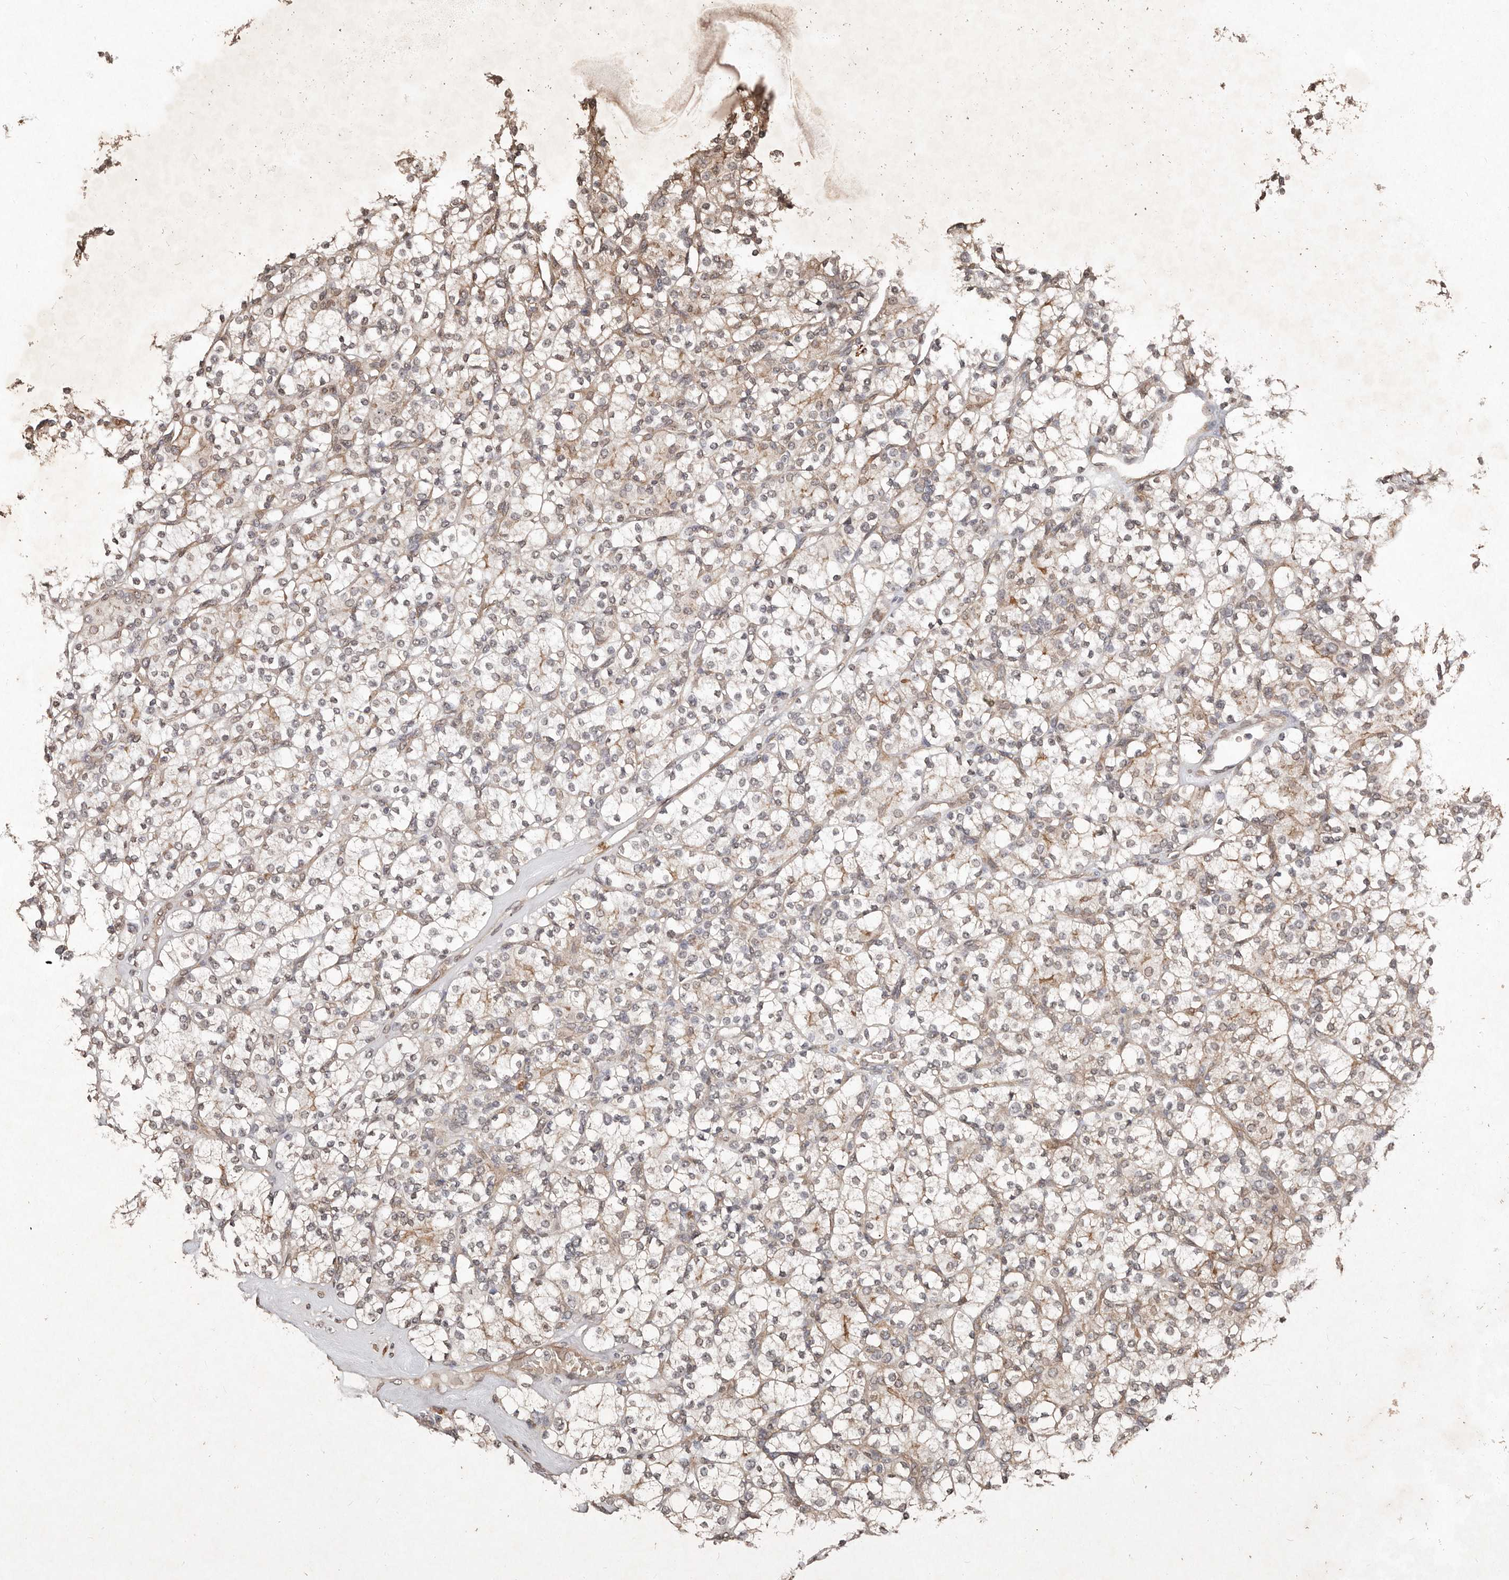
{"staining": {"intensity": "moderate", "quantity": "25%-75%", "location": "cytoplasmic/membranous"}, "tissue": "renal cancer", "cell_type": "Tumor cells", "image_type": "cancer", "snomed": [{"axis": "morphology", "description": "Adenocarcinoma, NOS"}, {"axis": "topography", "description": "Kidney"}], "caption": "Human renal adenocarcinoma stained for a protein (brown) shows moderate cytoplasmic/membranous positive staining in about 25%-75% of tumor cells.", "gene": "DIP2C", "patient": {"sex": "male", "age": 77}}